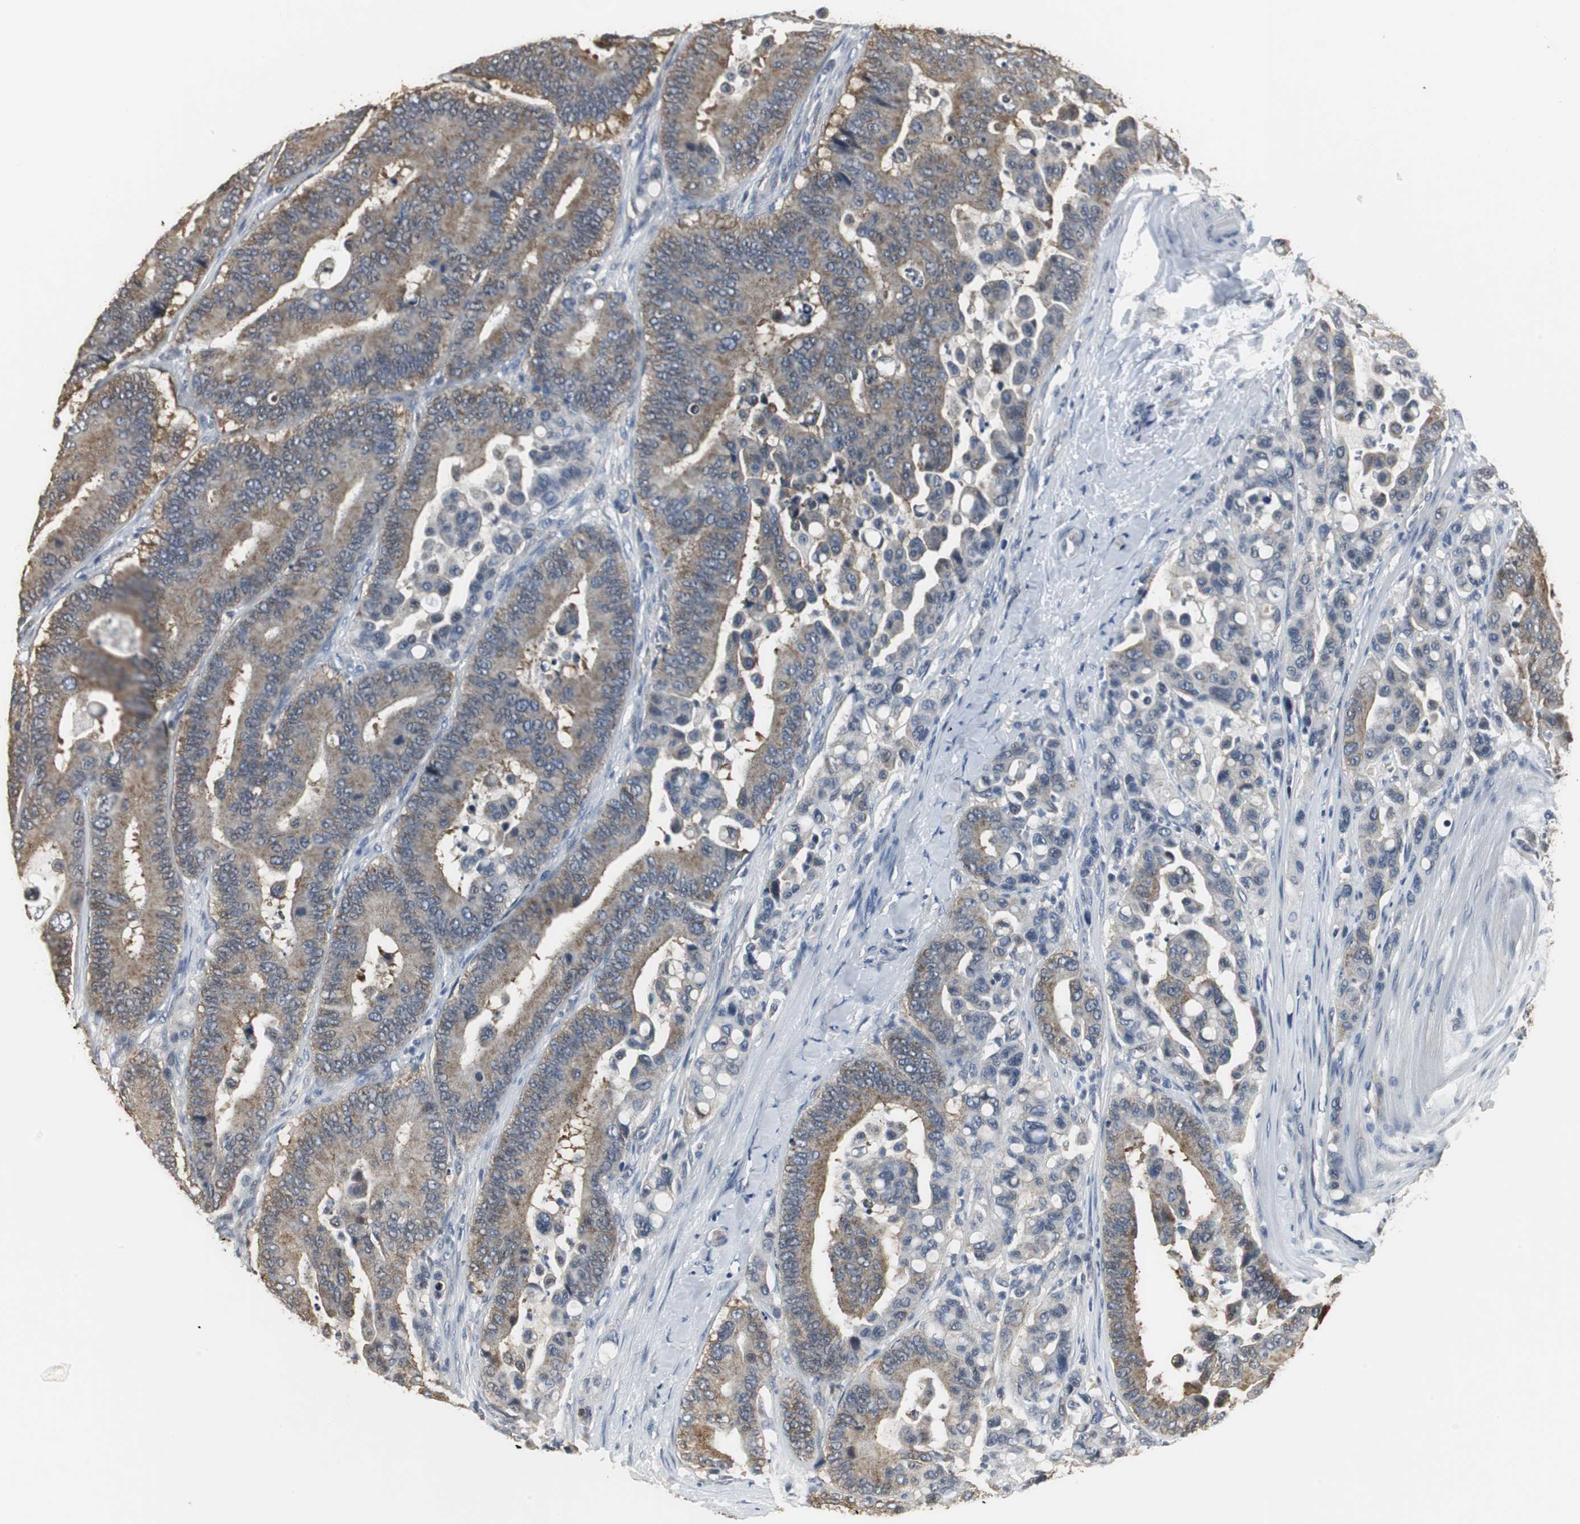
{"staining": {"intensity": "weak", "quantity": ">75%", "location": "cytoplasmic/membranous"}, "tissue": "colorectal cancer", "cell_type": "Tumor cells", "image_type": "cancer", "snomed": [{"axis": "morphology", "description": "Normal tissue, NOS"}, {"axis": "morphology", "description": "Adenocarcinoma, NOS"}, {"axis": "topography", "description": "Colon"}], "caption": "Immunohistochemistry (IHC) micrograph of neoplastic tissue: human colorectal cancer (adenocarcinoma) stained using IHC exhibits low levels of weak protein expression localized specifically in the cytoplasmic/membranous of tumor cells, appearing as a cytoplasmic/membranous brown color.", "gene": "CCT5", "patient": {"sex": "male", "age": 82}}